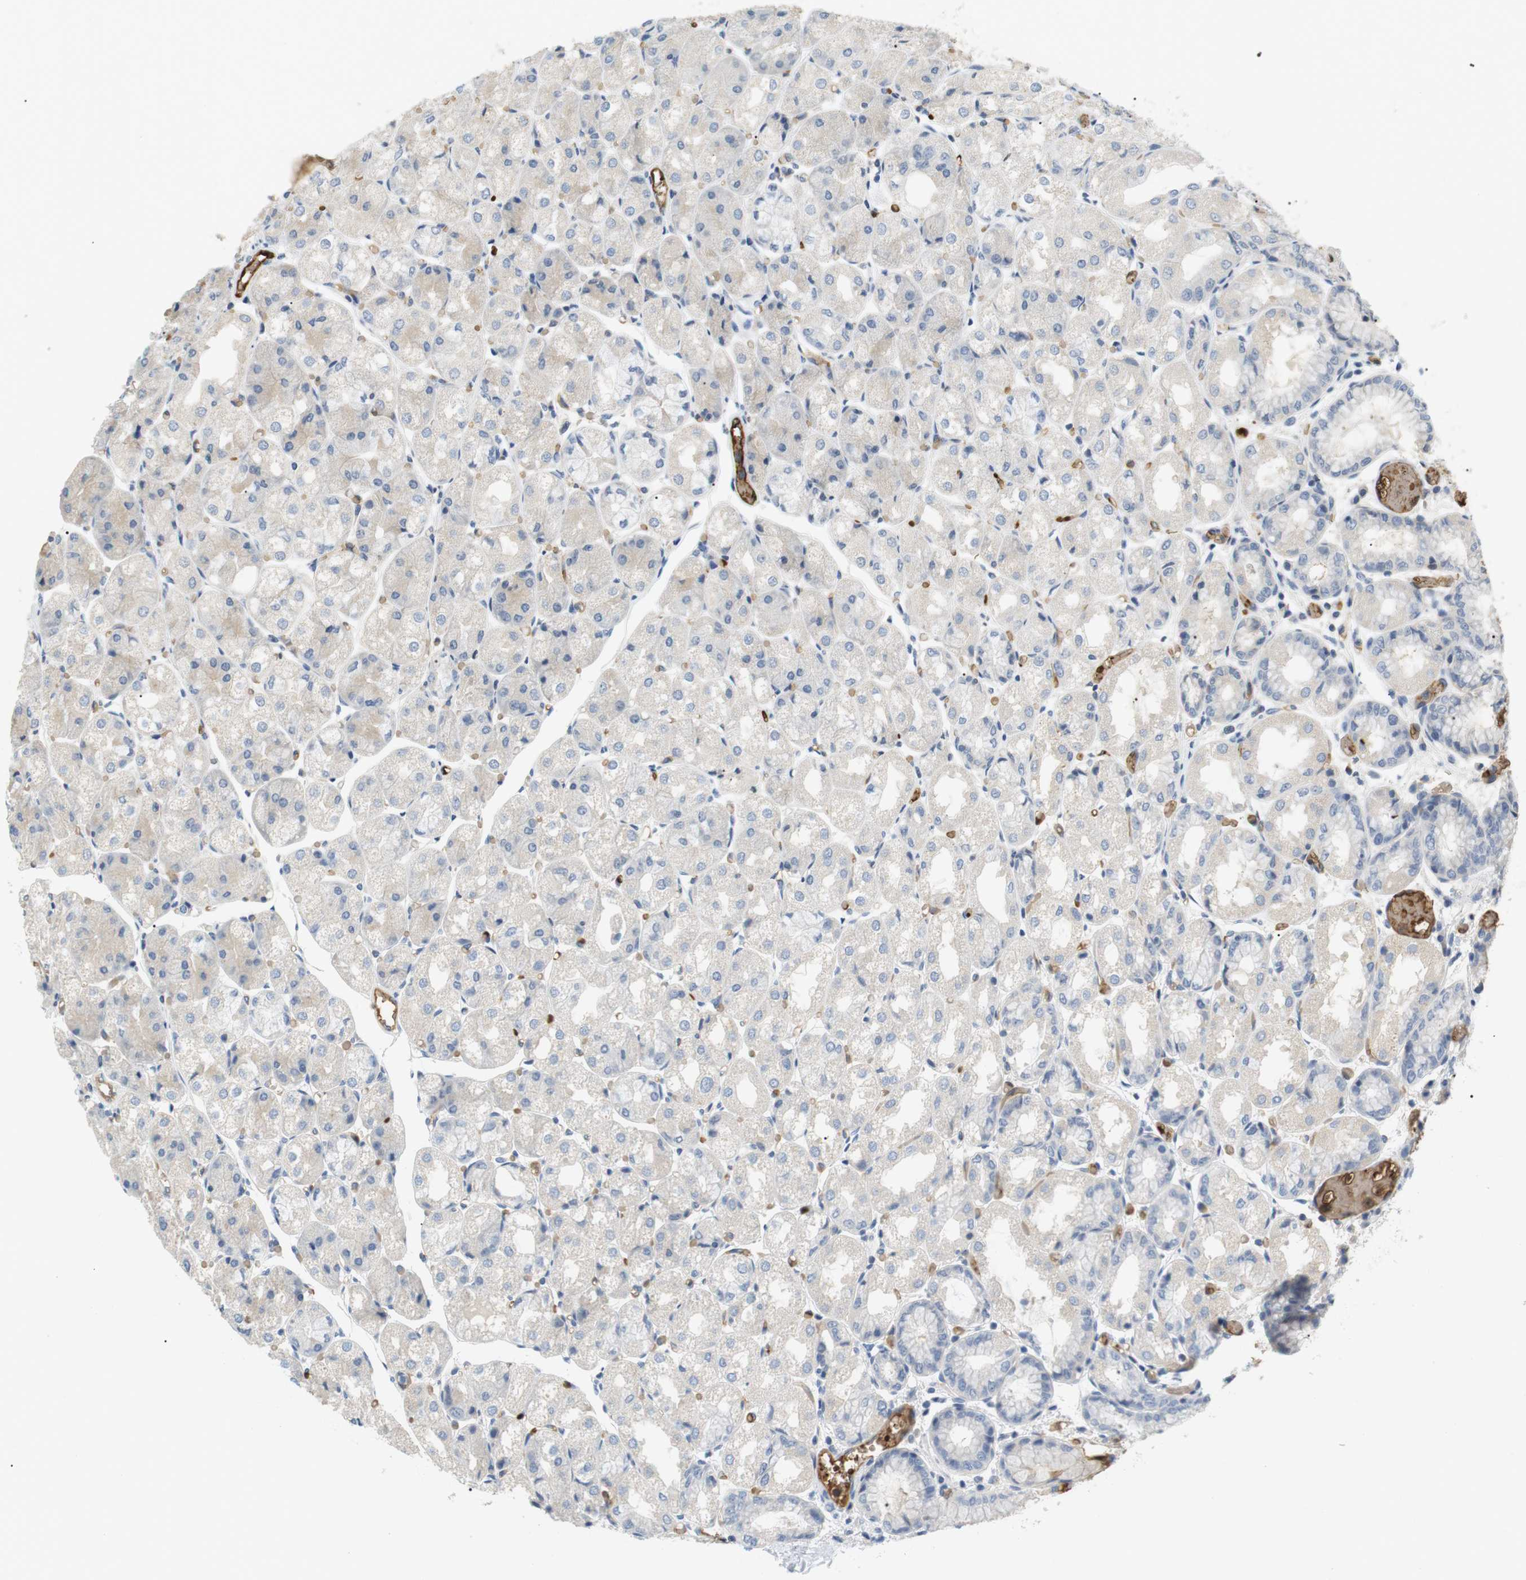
{"staining": {"intensity": "negative", "quantity": "none", "location": "none"}, "tissue": "stomach", "cell_type": "Glandular cells", "image_type": "normal", "snomed": [{"axis": "morphology", "description": "Normal tissue, NOS"}, {"axis": "topography", "description": "Stomach, upper"}], "caption": "IHC of normal stomach shows no staining in glandular cells. (Stains: DAB immunohistochemistry (IHC) with hematoxylin counter stain, Microscopy: brightfield microscopy at high magnification).", "gene": "ADCY10", "patient": {"sex": "male", "age": 72}}